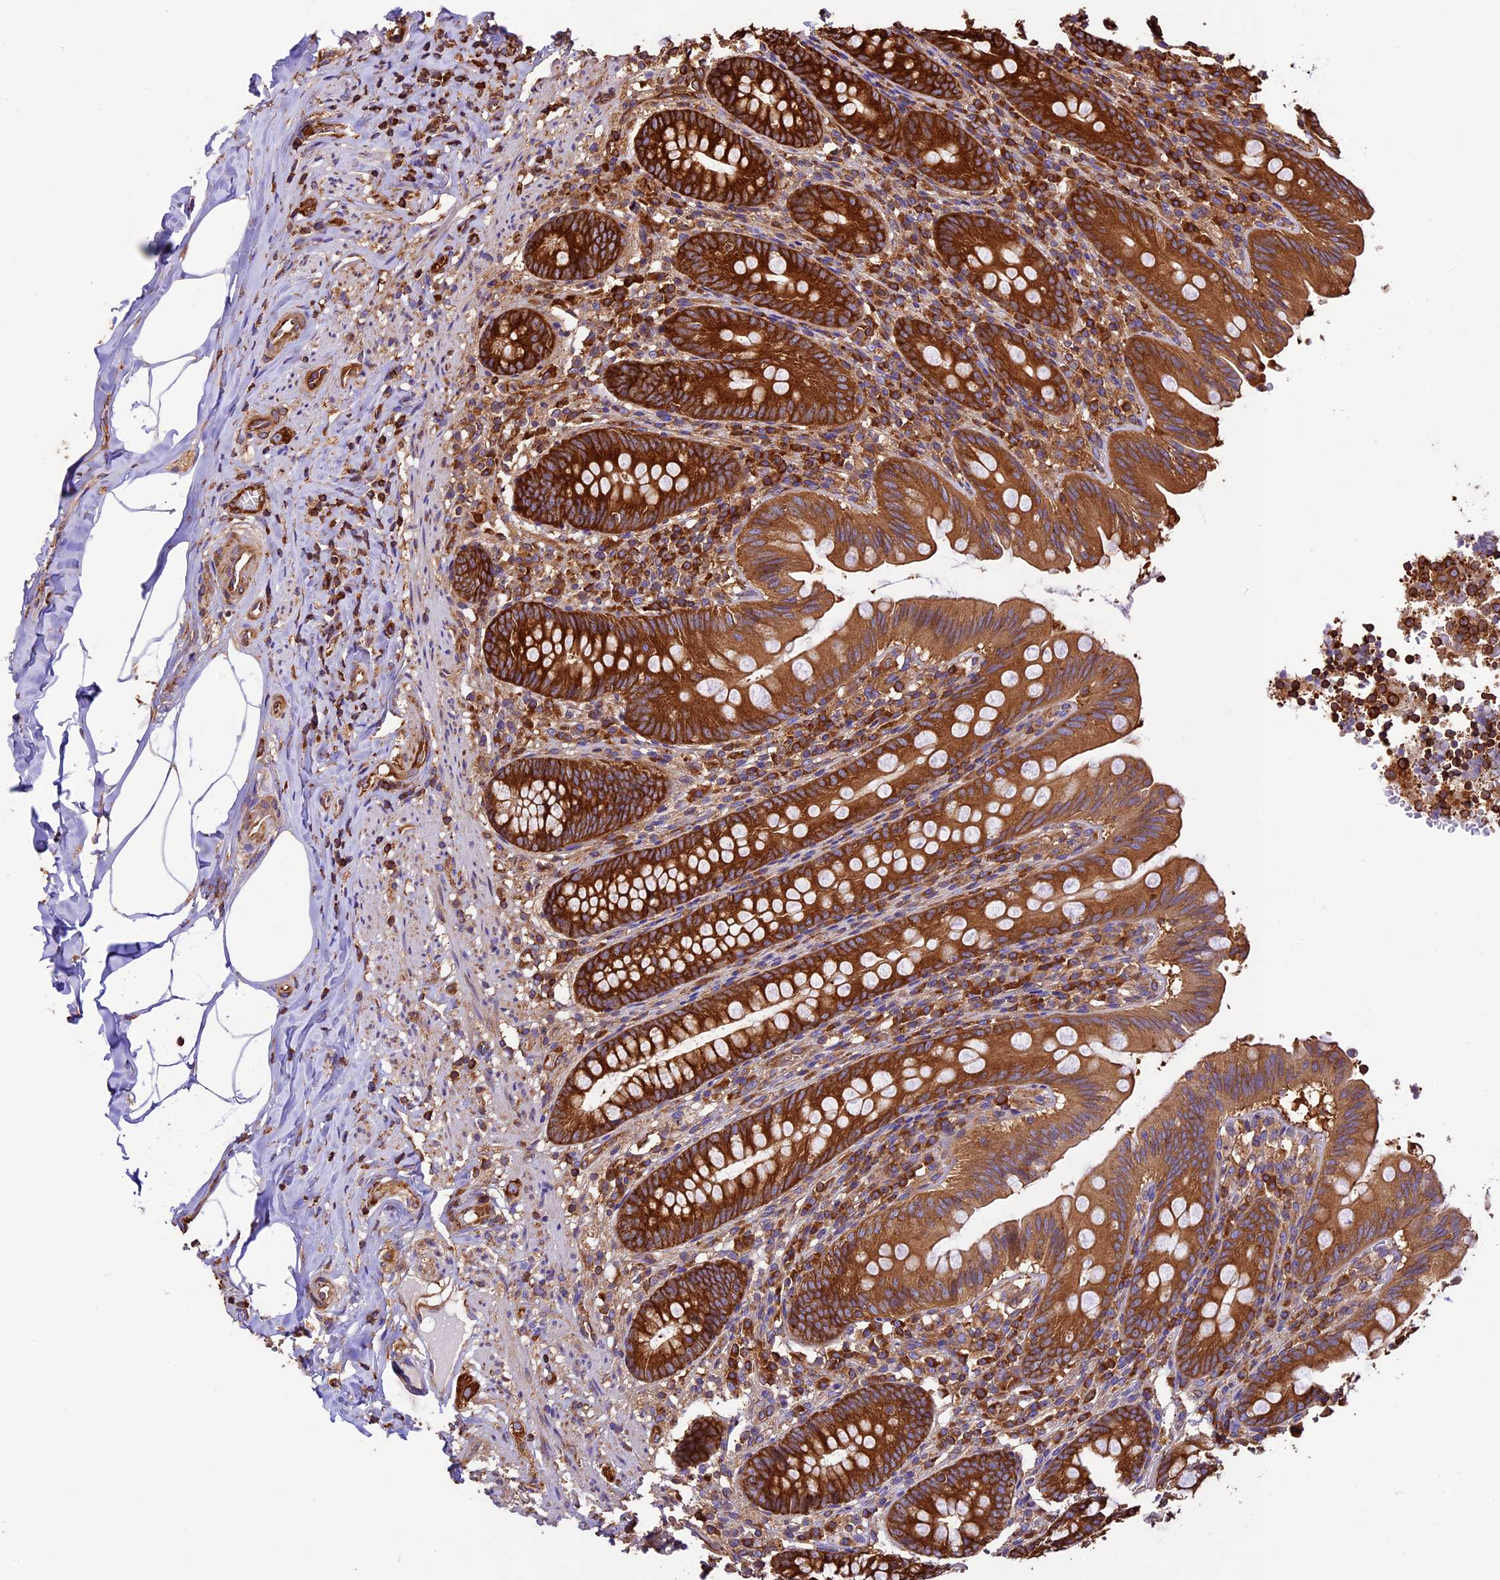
{"staining": {"intensity": "strong", "quantity": ">75%", "location": "cytoplasmic/membranous"}, "tissue": "appendix", "cell_type": "Glandular cells", "image_type": "normal", "snomed": [{"axis": "morphology", "description": "Normal tissue, NOS"}, {"axis": "topography", "description": "Appendix"}], "caption": "High-magnification brightfield microscopy of unremarkable appendix stained with DAB (3,3'-diaminobenzidine) (brown) and counterstained with hematoxylin (blue). glandular cells exhibit strong cytoplasmic/membranous positivity is present in about>75% of cells.", "gene": "KARS1", "patient": {"sex": "male", "age": 55}}